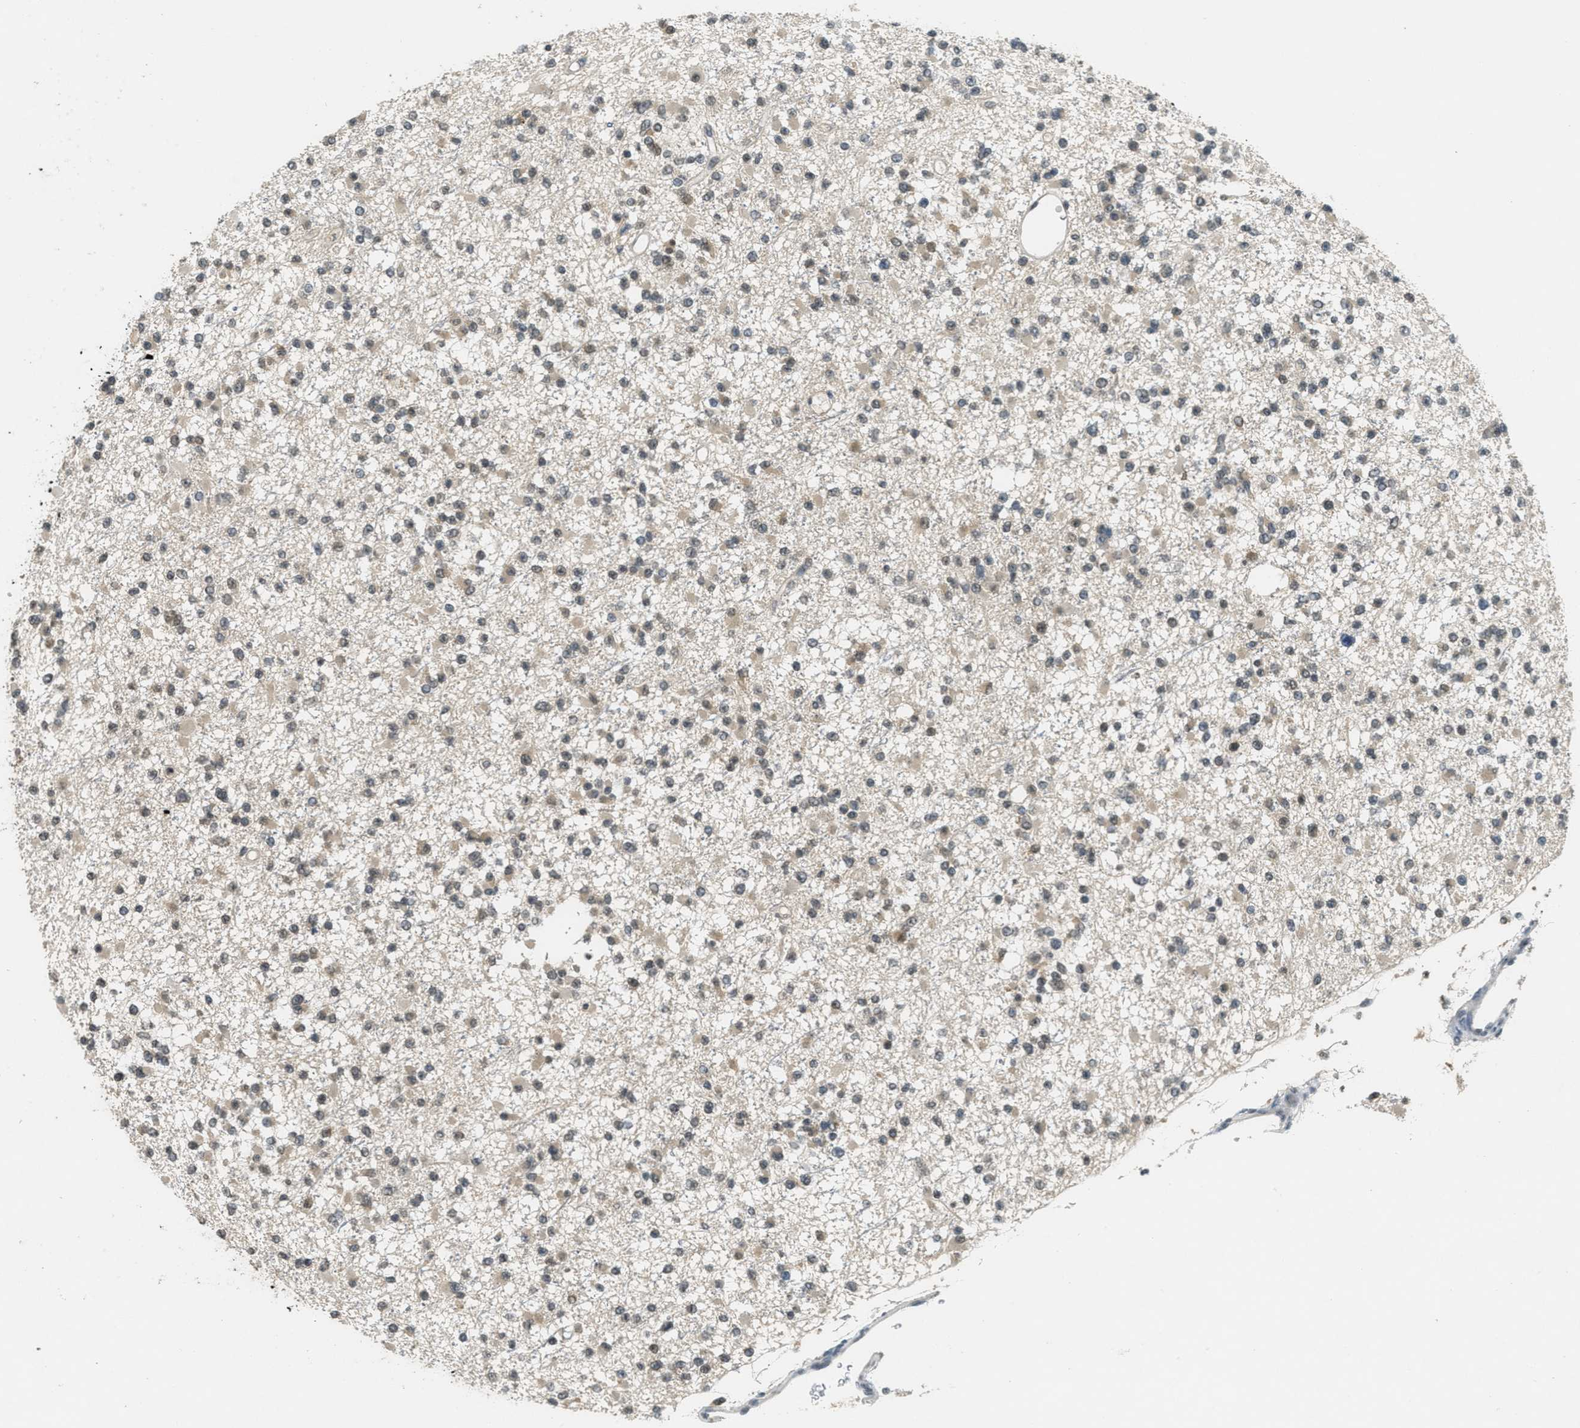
{"staining": {"intensity": "weak", "quantity": ">75%", "location": "nuclear"}, "tissue": "glioma", "cell_type": "Tumor cells", "image_type": "cancer", "snomed": [{"axis": "morphology", "description": "Glioma, malignant, Low grade"}, {"axis": "topography", "description": "Brain"}], "caption": "Human malignant glioma (low-grade) stained with a protein marker shows weak staining in tumor cells.", "gene": "DNAJB1", "patient": {"sex": "female", "age": 22}}